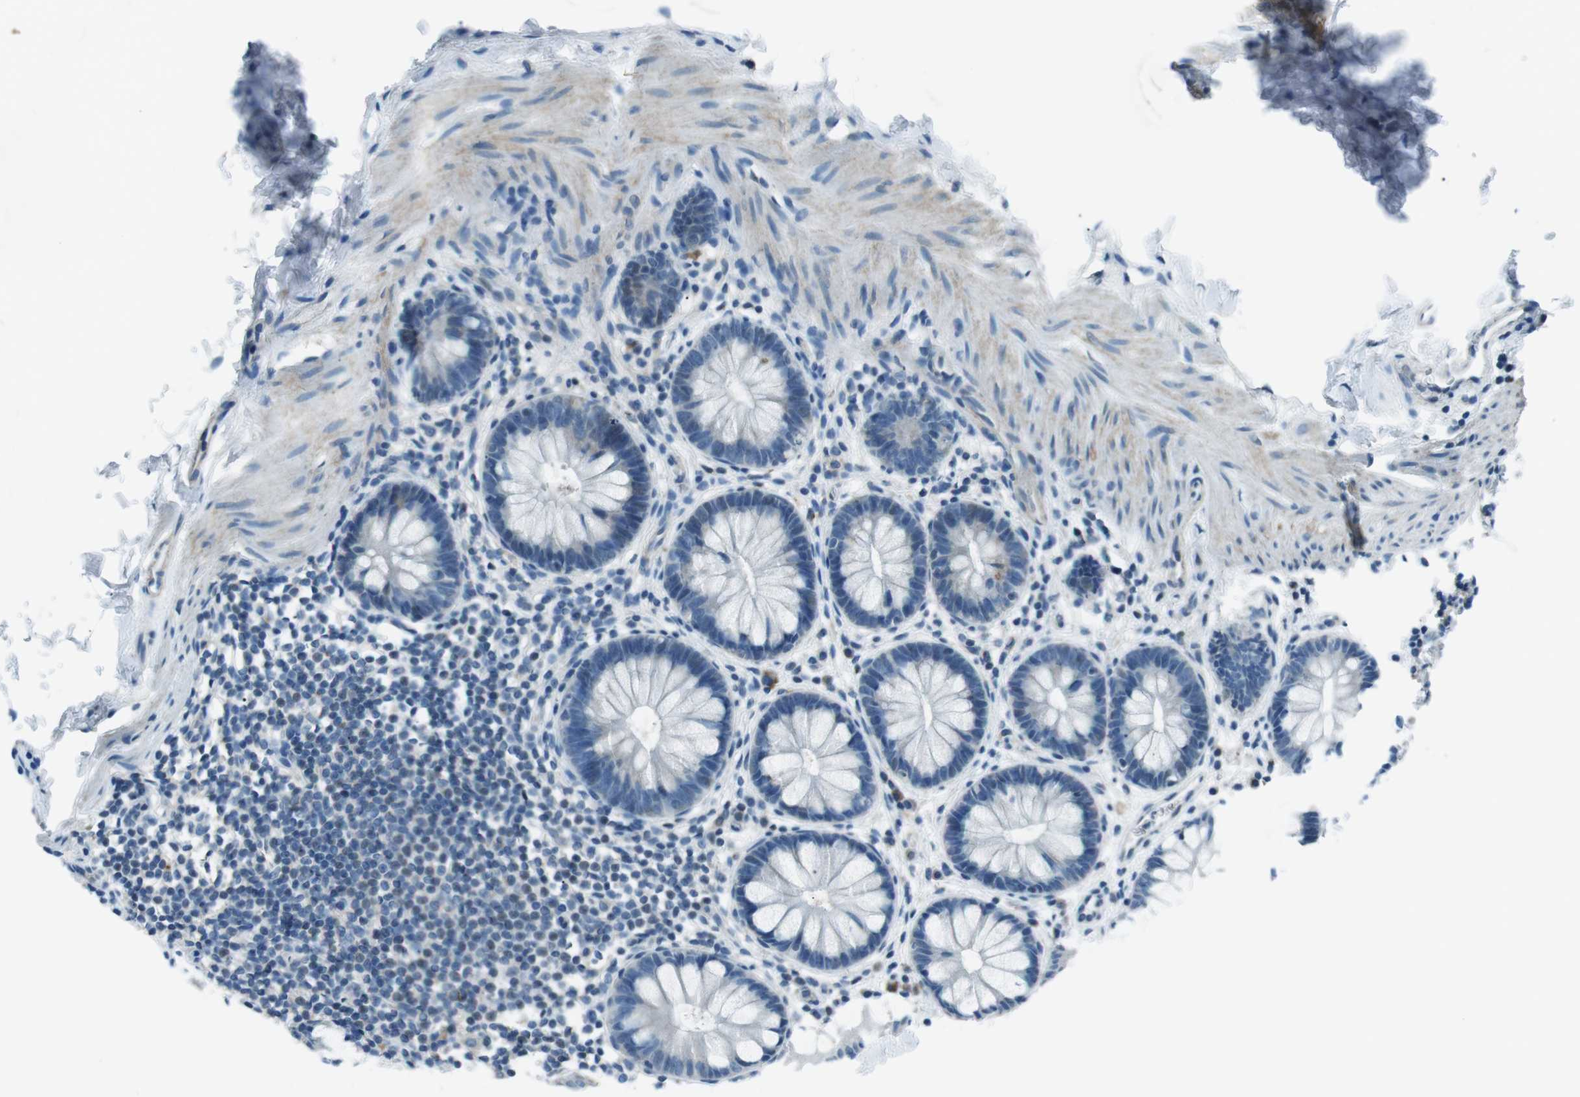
{"staining": {"intensity": "negative", "quantity": "none", "location": "none"}, "tissue": "rectum", "cell_type": "Glandular cells", "image_type": "normal", "snomed": [{"axis": "morphology", "description": "Normal tissue, NOS"}, {"axis": "topography", "description": "Rectum"}], "caption": "Rectum stained for a protein using IHC shows no positivity glandular cells.", "gene": "ST6GAL1", "patient": {"sex": "female", "age": 24}}